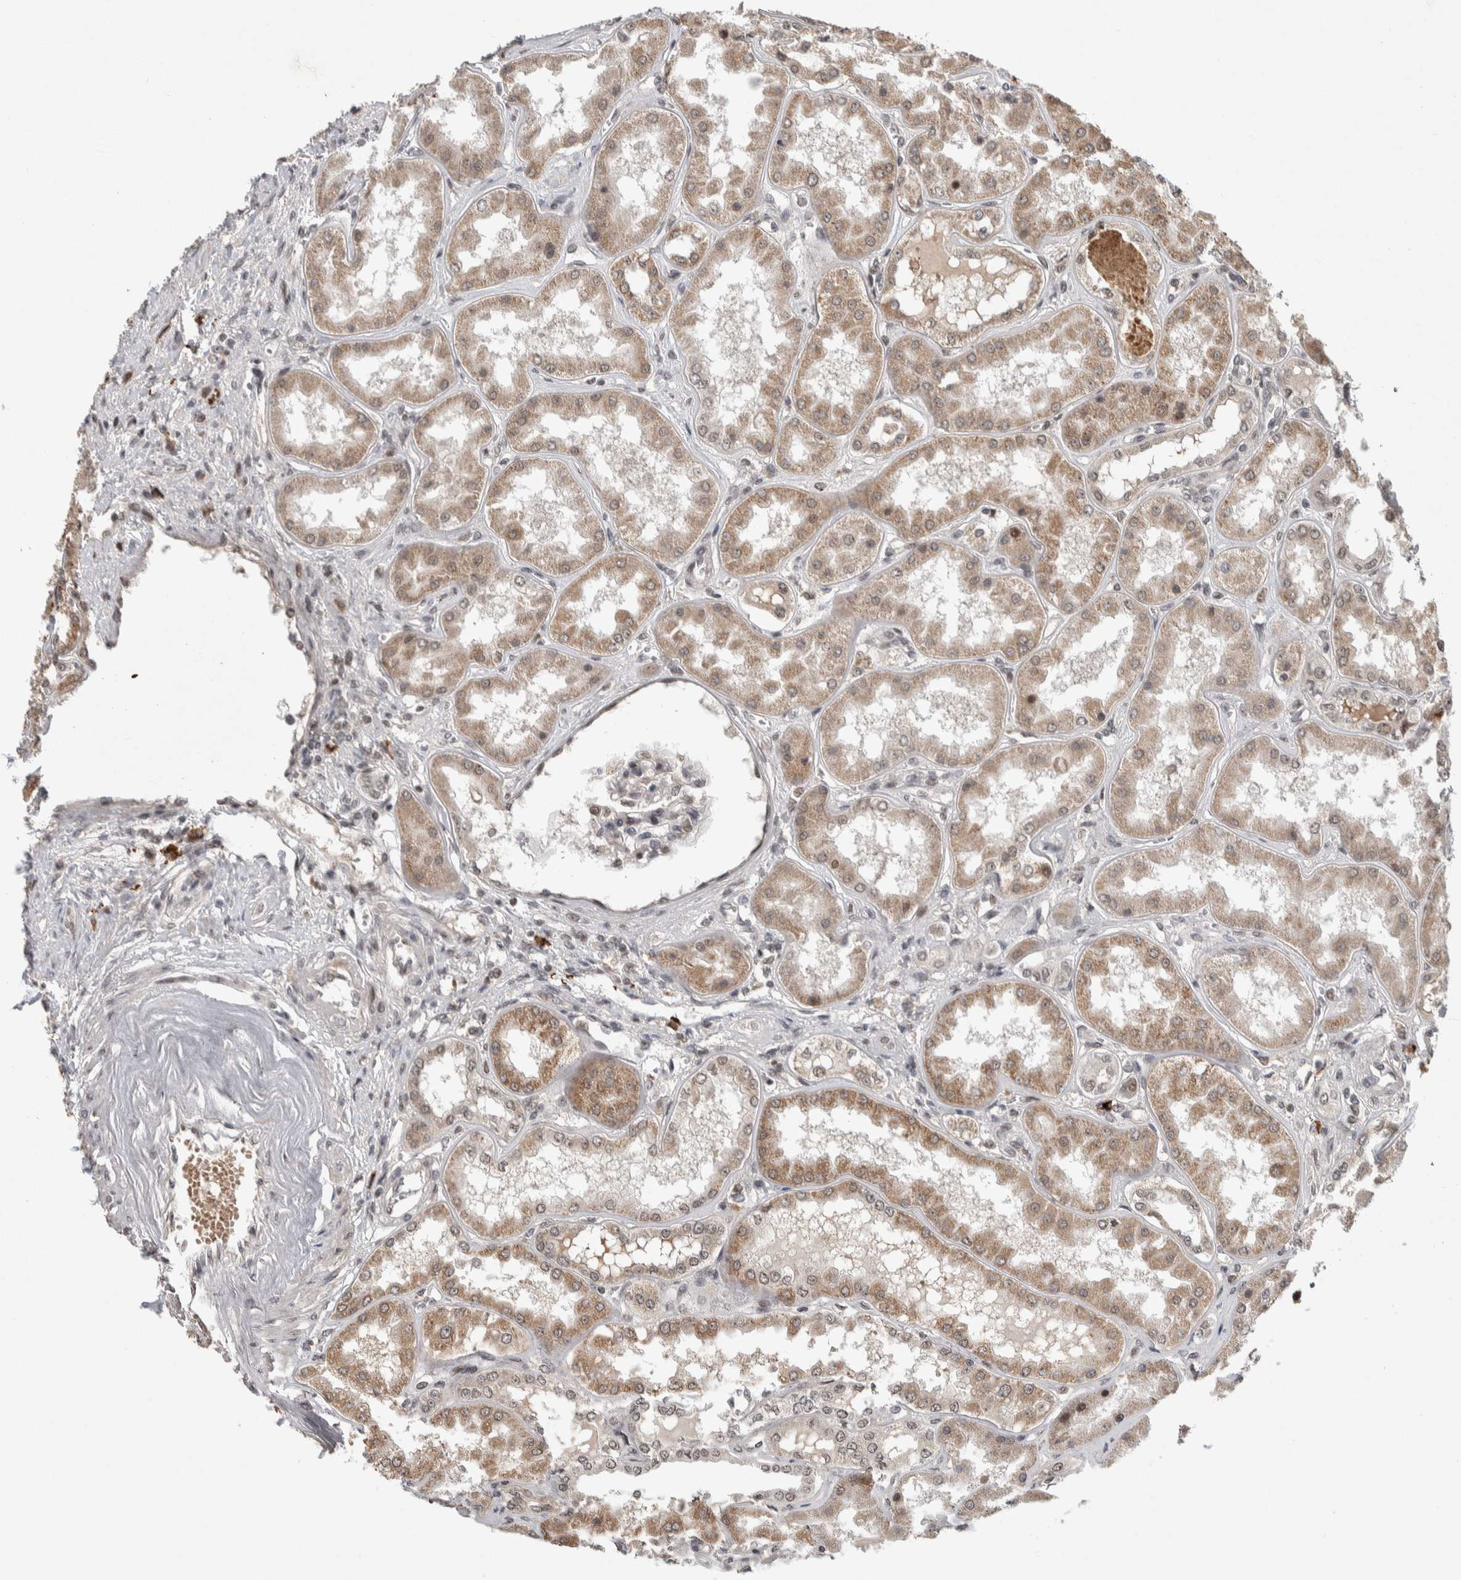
{"staining": {"intensity": "moderate", "quantity": "<25%", "location": "cytoplasmic/membranous,nuclear"}, "tissue": "kidney", "cell_type": "Cells in glomeruli", "image_type": "normal", "snomed": [{"axis": "morphology", "description": "Normal tissue, NOS"}, {"axis": "topography", "description": "Kidney"}], "caption": "Immunohistochemical staining of benign human kidney displays moderate cytoplasmic/membranous,nuclear protein positivity in about <25% of cells in glomeruli.", "gene": "ZNF592", "patient": {"sex": "female", "age": 56}}